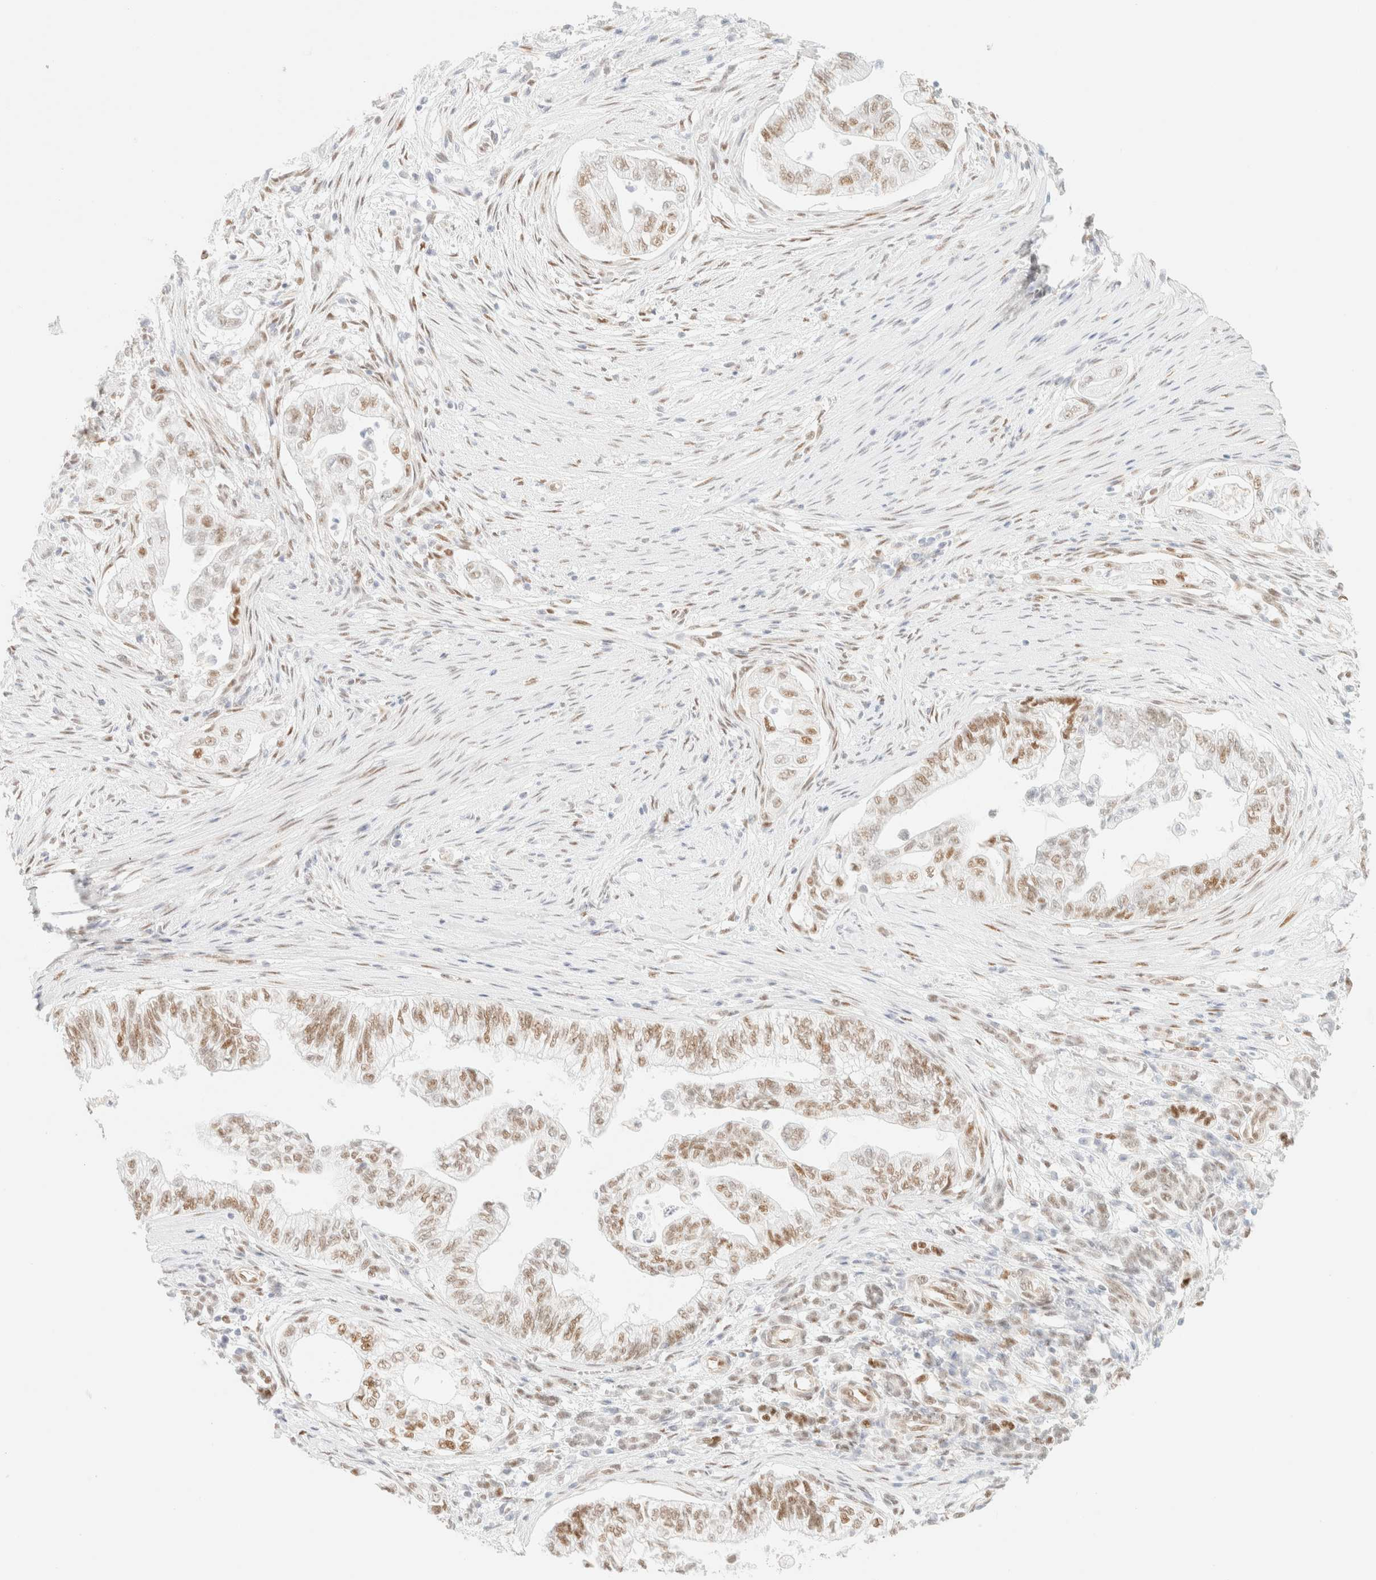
{"staining": {"intensity": "weak", "quantity": ">75%", "location": "nuclear"}, "tissue": "pancreatic cancer", "cell_type": "Tumor cells", "image_type": "cancer", "snomed": [{"axis": "morphology", "description": "Adenocarcinoma, NOS"}, {"axis": "topography", "description": "Pancreas"}], "caption": "Protein staining by immunohistochemistry (IHC) demonstrates weak nuclear staining in about >75% of tumor cells in pancreatic cancer. Nuclei are stained in blue.", "gene": "ZSCAN18", "patient": {"sex": "male", "age": 72}}